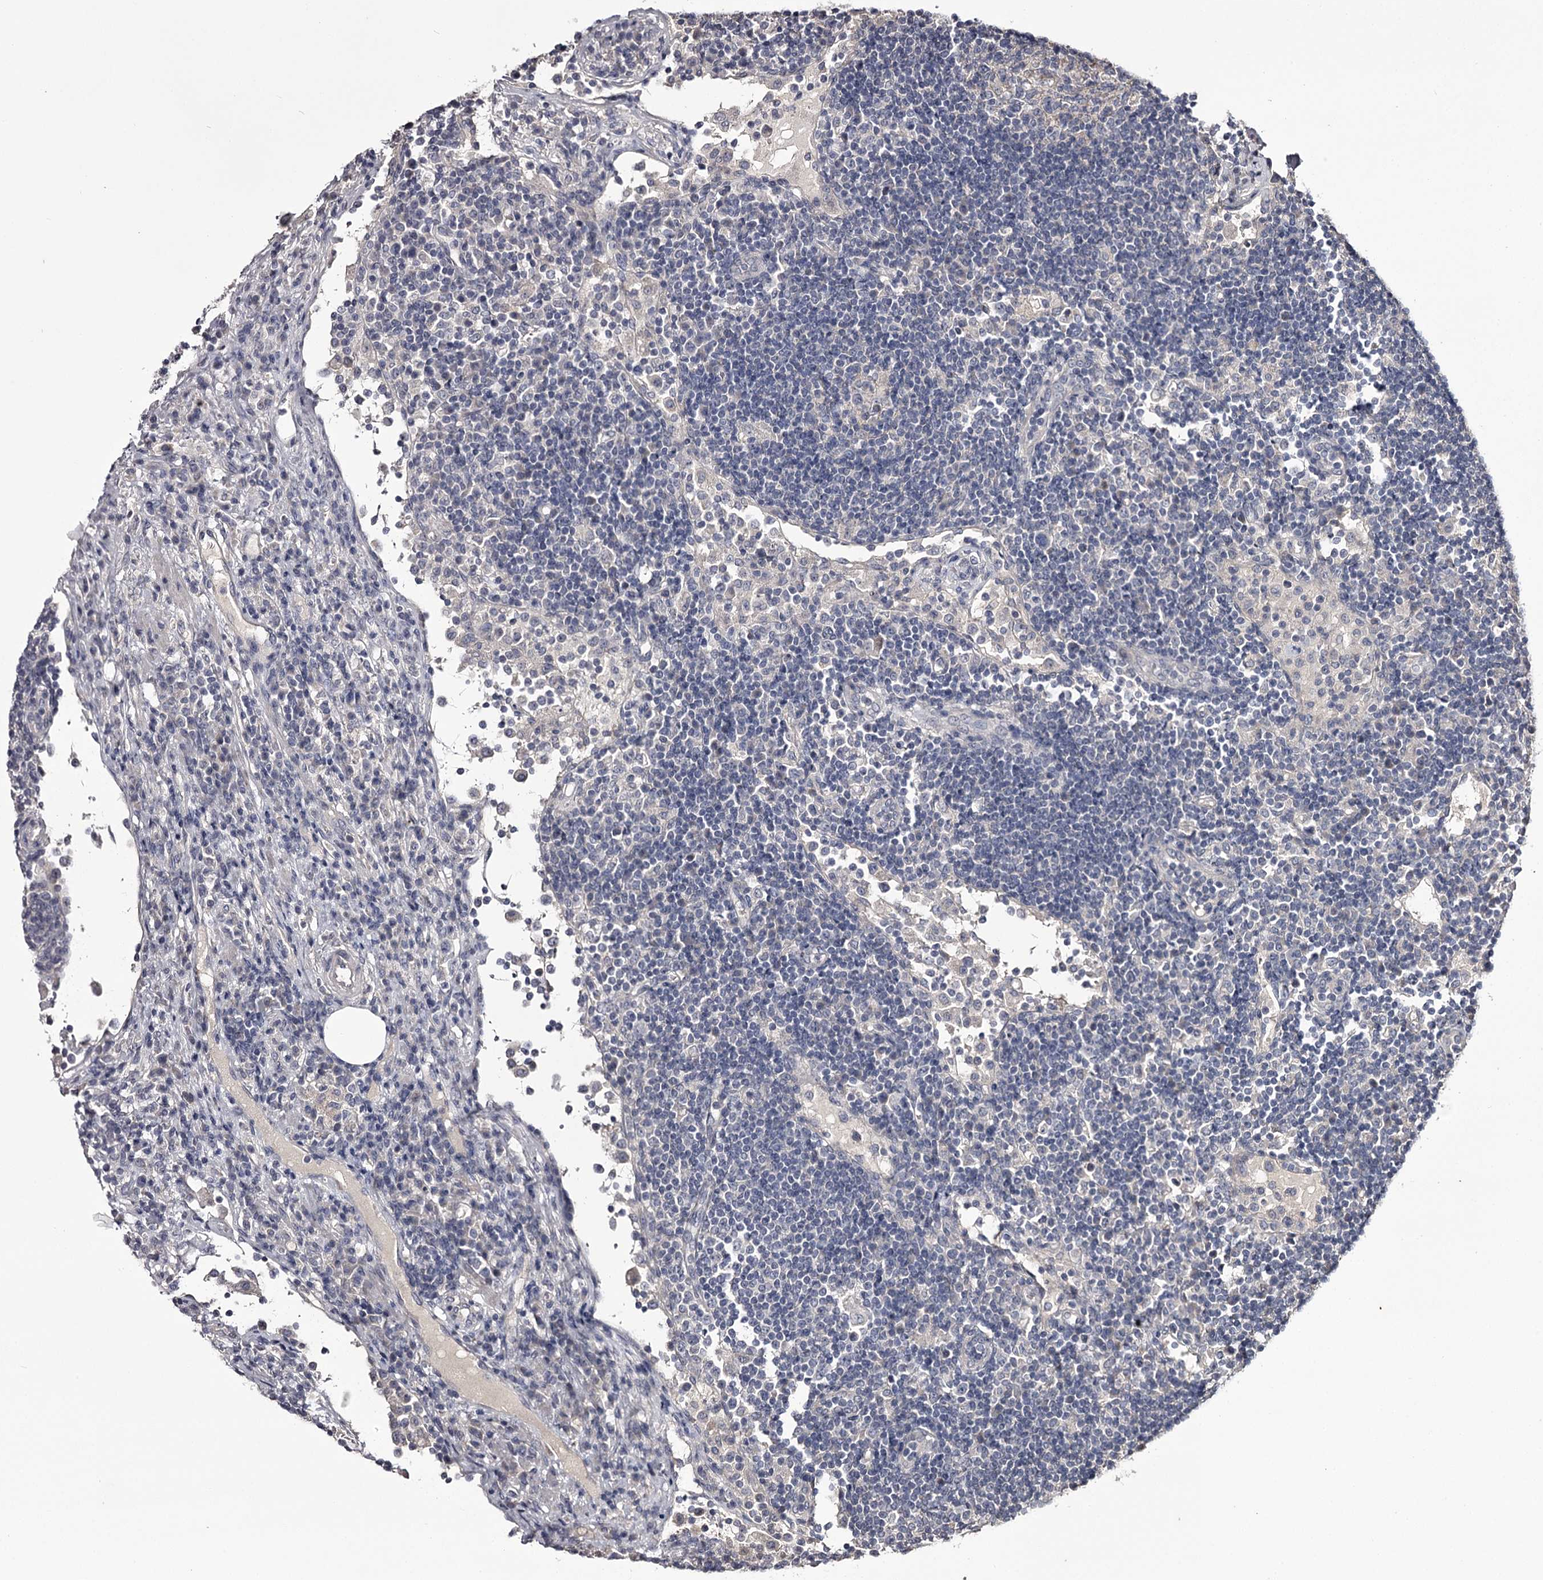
{"staining": {"intensity": "negative", "quantity": "none", "location": "none"}, "tissue": "lymph node", "cell_type": "Germinal center cells", "image_type": "normal", "snomed": [{"axis": "morphology", "description": "Normal tissue, NOS"}, {"axis": "topography", "description": "Lymph node"}], "caption": "This is an IHC image of benign human lymph node. There is no expression in germinal center cells.", "gene": "PRM2", "patient": {"sex": "female", "age": 53}}